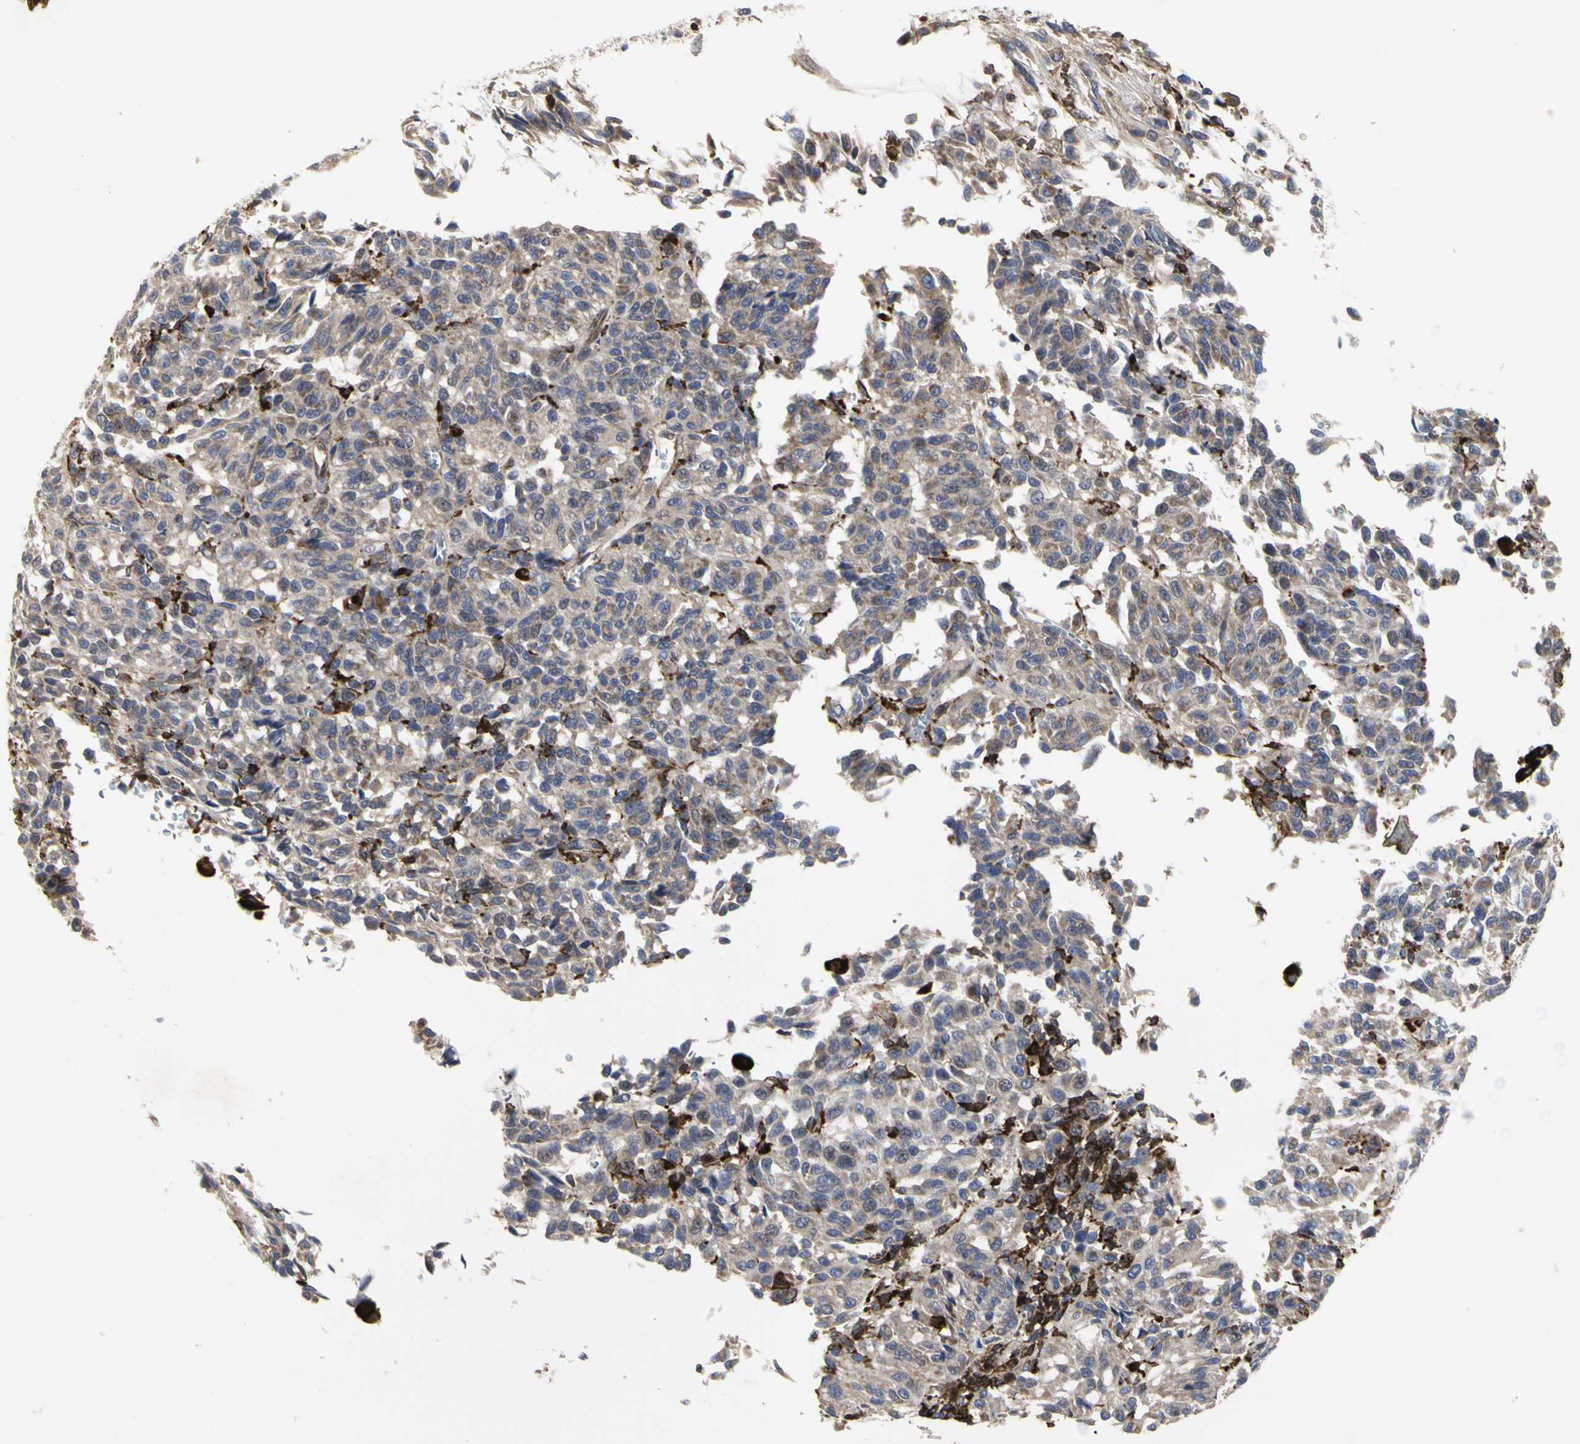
{"staining": {"intensity": "weak", "quantity": "<25%", "location": "cytoplasmic/membranous"}, "tissue": "melanoma", "cell_type": "Tumor cells", "image_type": "cancer", "snomed": [{"axis": "morphology", "description": "Malignant melanoma, Metastatic site"}, {"axis": "topography", "description": "Lung"}], "caption": "IHC of human melanoma shows no staining in tumor cells.", "gene": "NAPG", "patient": {"sex": "male", "age": 64}}